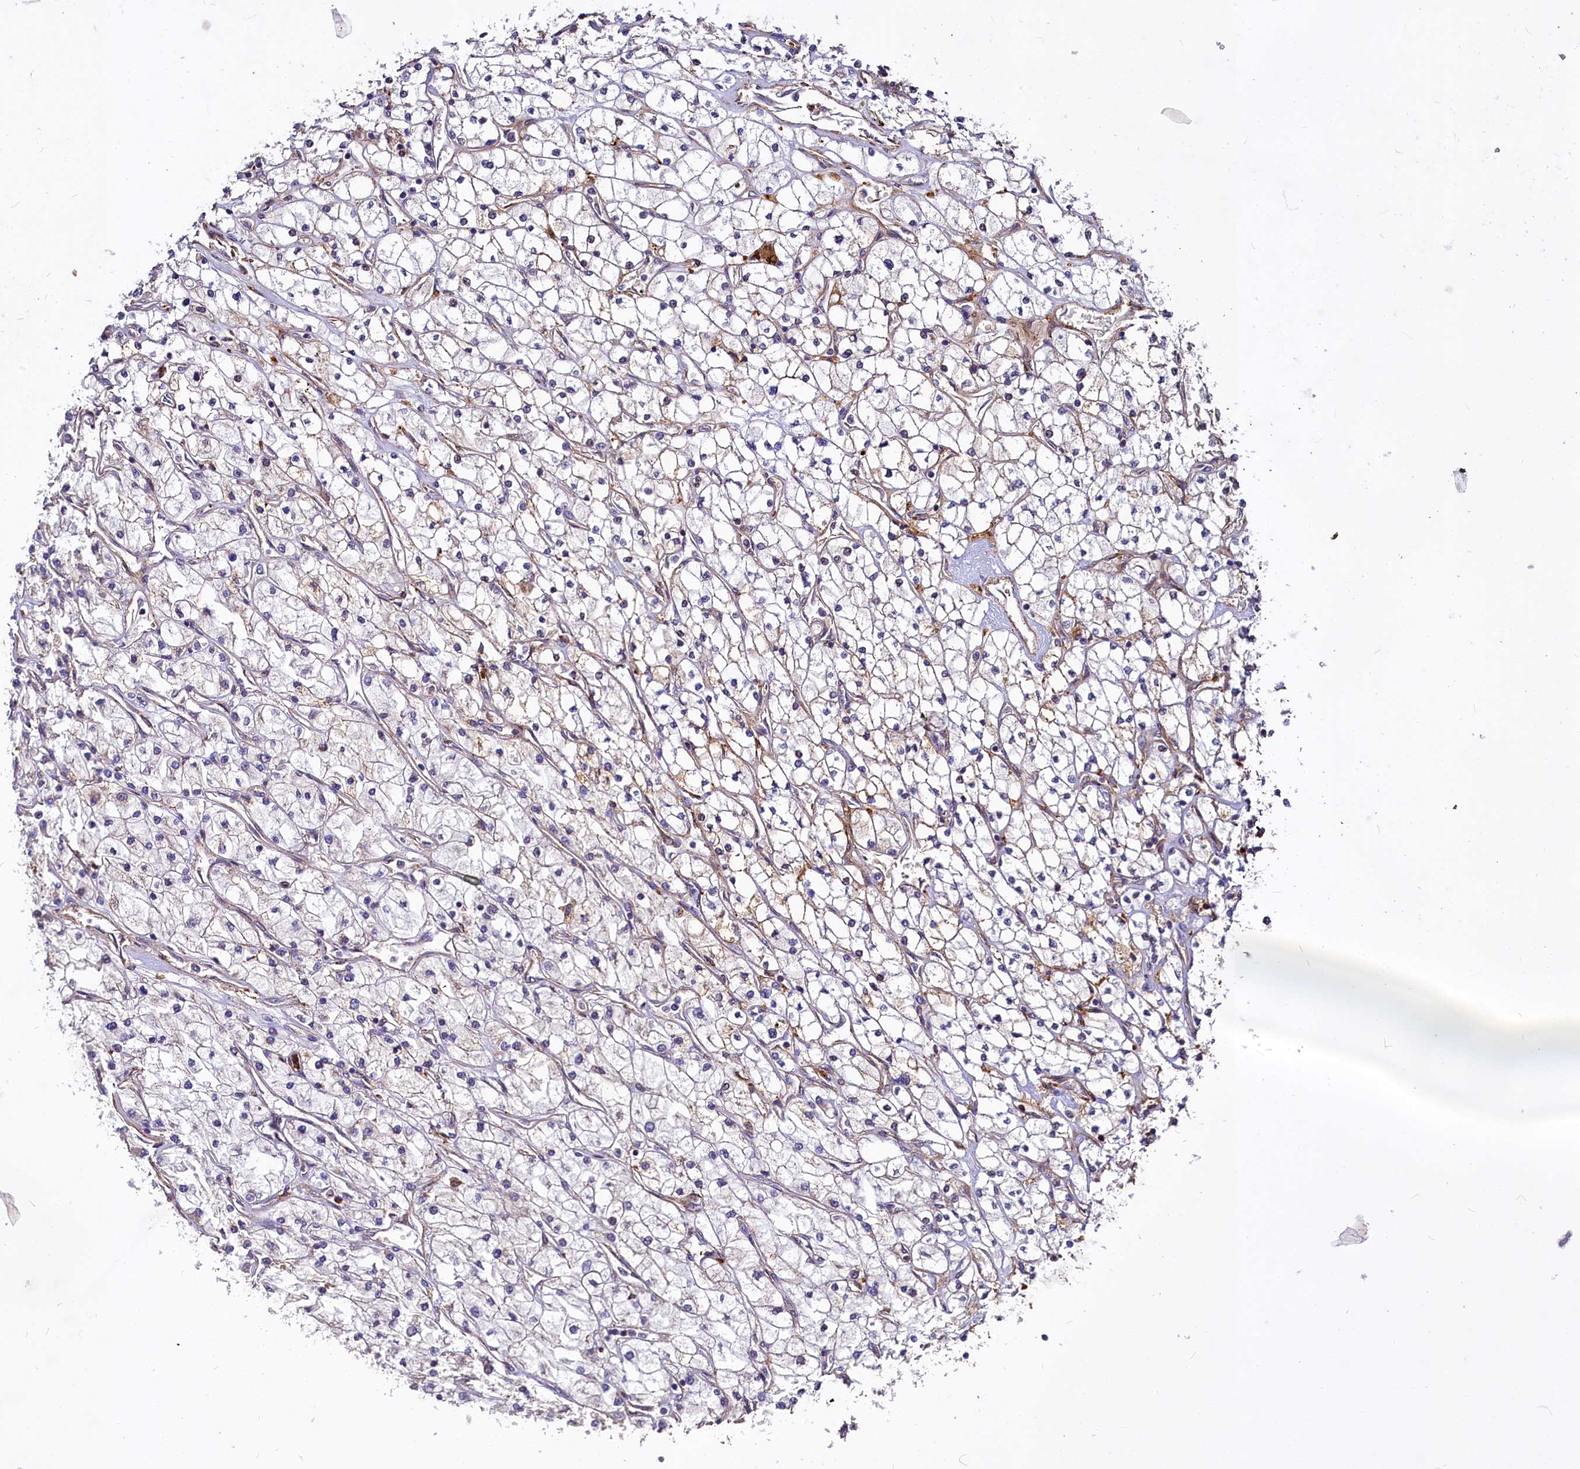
{"staining": {"intensity": "weak", "quantity": "<25%", "location": "cytoplasmic/membranous"}, "tissue": "renal cancer", "cell_type": "Tumor cells", "image_type": "cancer", "snomed": [{"axis": "morphology", "description": "Adenocarcinoma, NOS"}, {"axis": "topography", "description": "Kidney"}], "caption": "Renal adenocarcinoma was stained to show a protein in brown. There is no significant staining in tumor cells.", "gene": "ATG101", "patient": {"sex": "male", "age": 80}}